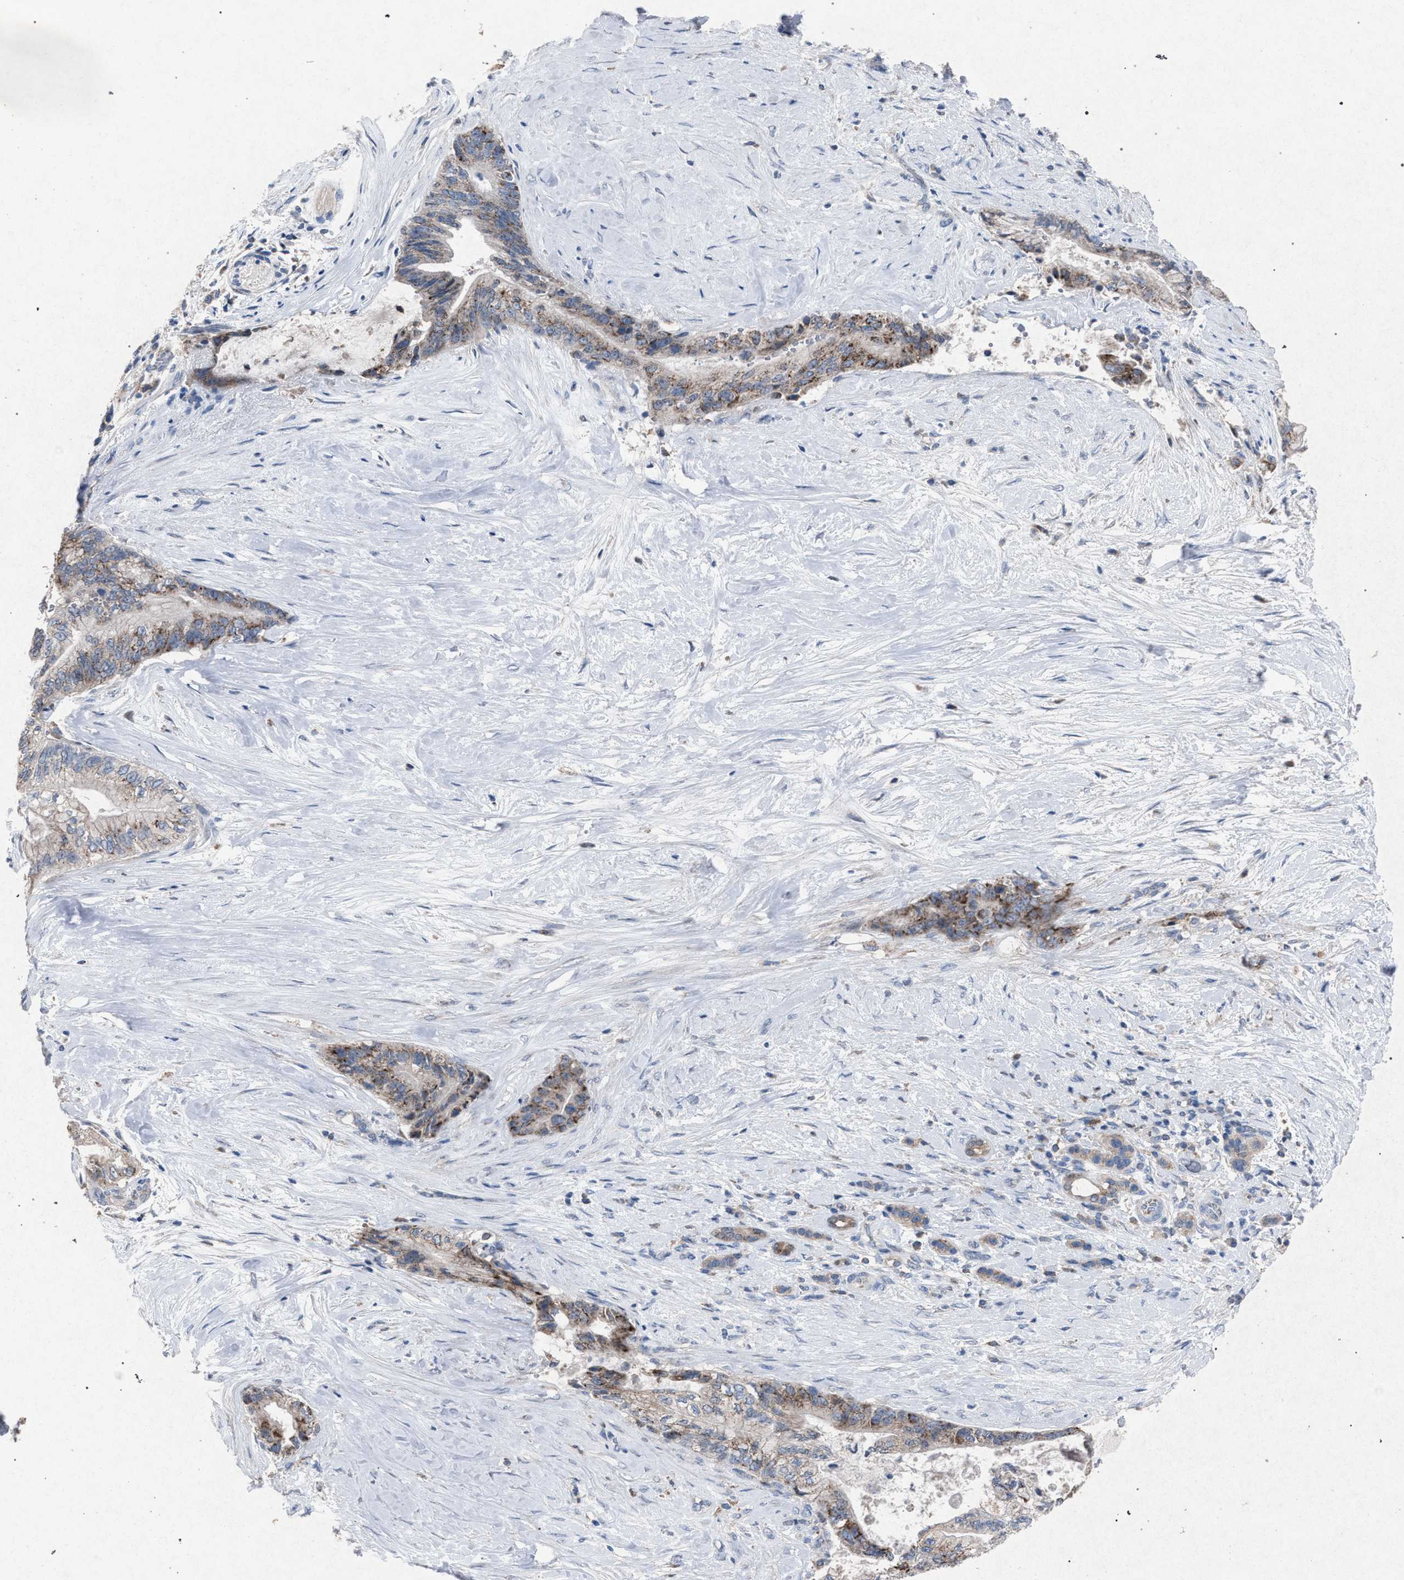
{"staining": {"intensity": "weak", "quantity": ">75%", "location": "cytoplasmic/membranous"}, "tissue": "pancreatic cancer", "cell_type": "Tumor cells", "image_type": "cancer", "snomed": [{"axis": "morphology", "description": "Adenocarcinoma, NOS"}, {"axis": "topography", "description": "Pancreas"}], "caption": "Pancreatic cancer stained with DAB immunohistochemistry demonstrates low levels of weak cytoplasmic/membranous positivity in approximately >75% of tumor cells.", "gene": "HSD17B4", "patient": {"sex": "male", "age": 59}}